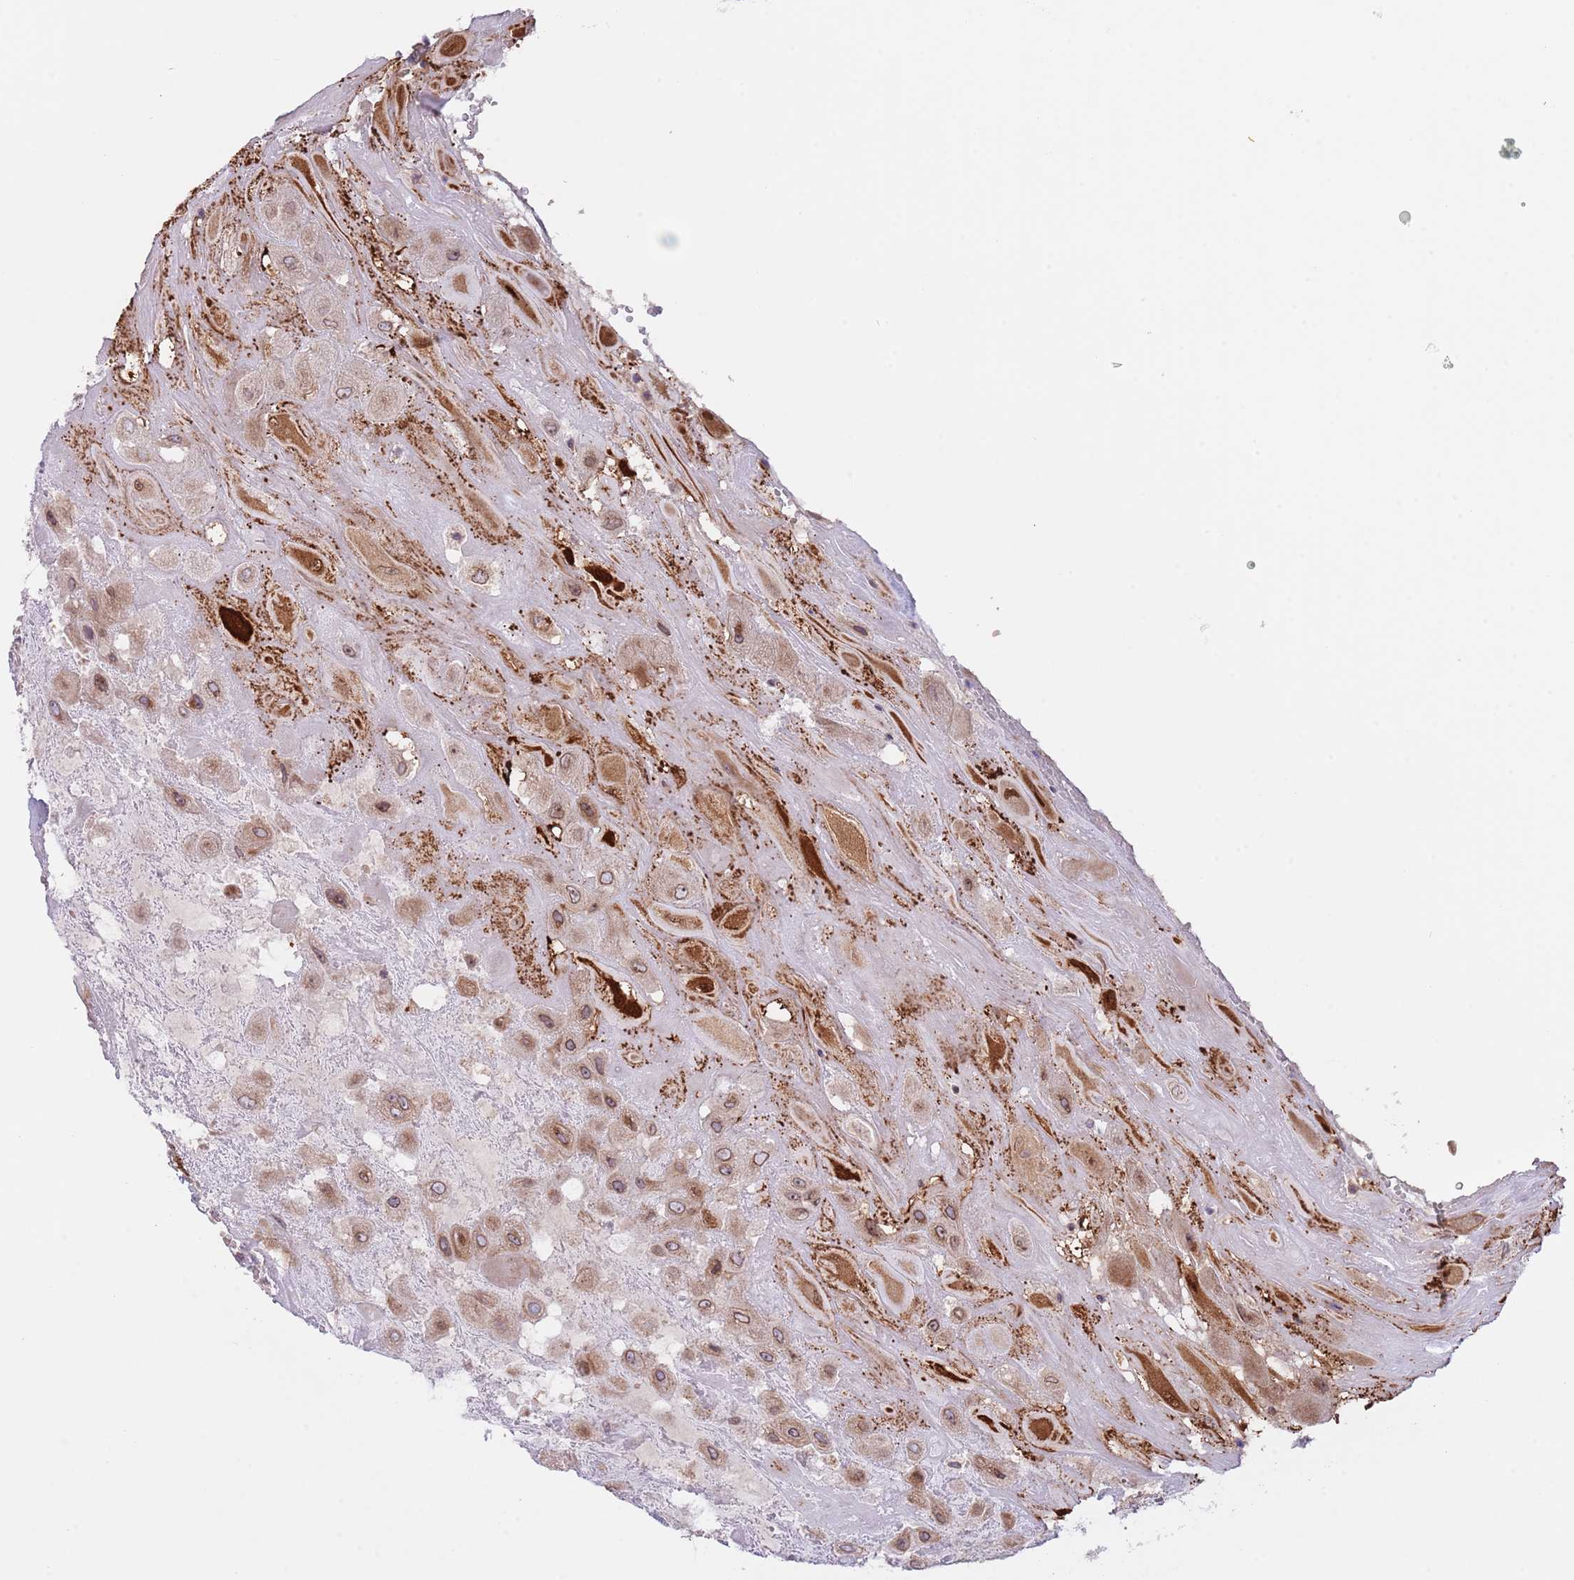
{"staining": {"intensity": "moderate", "quantity": ">75%", "location": "cytoplasmic/membranous"}, "tissue": "placenta", "cell_type": "Decidual cells", "image_type": "normal", "snomed": [{"axis": "morphology", "description": "Normal tissue, NOS"}, {"axis": "topography", "description": "Placenta"}], "caption": "Immunohistochemistry photomicrograph of benign placenta: human placenta stained using immunohistochemistry (IHC) reveals medium levels of moderate protein expression localized specifically in the cytoplasmic/membranous of decidual cells, appearing as a cytoplasmic/membranous brown color.", "gene": "AP1S2", "patient": {"sex": "female", "age": 32}}